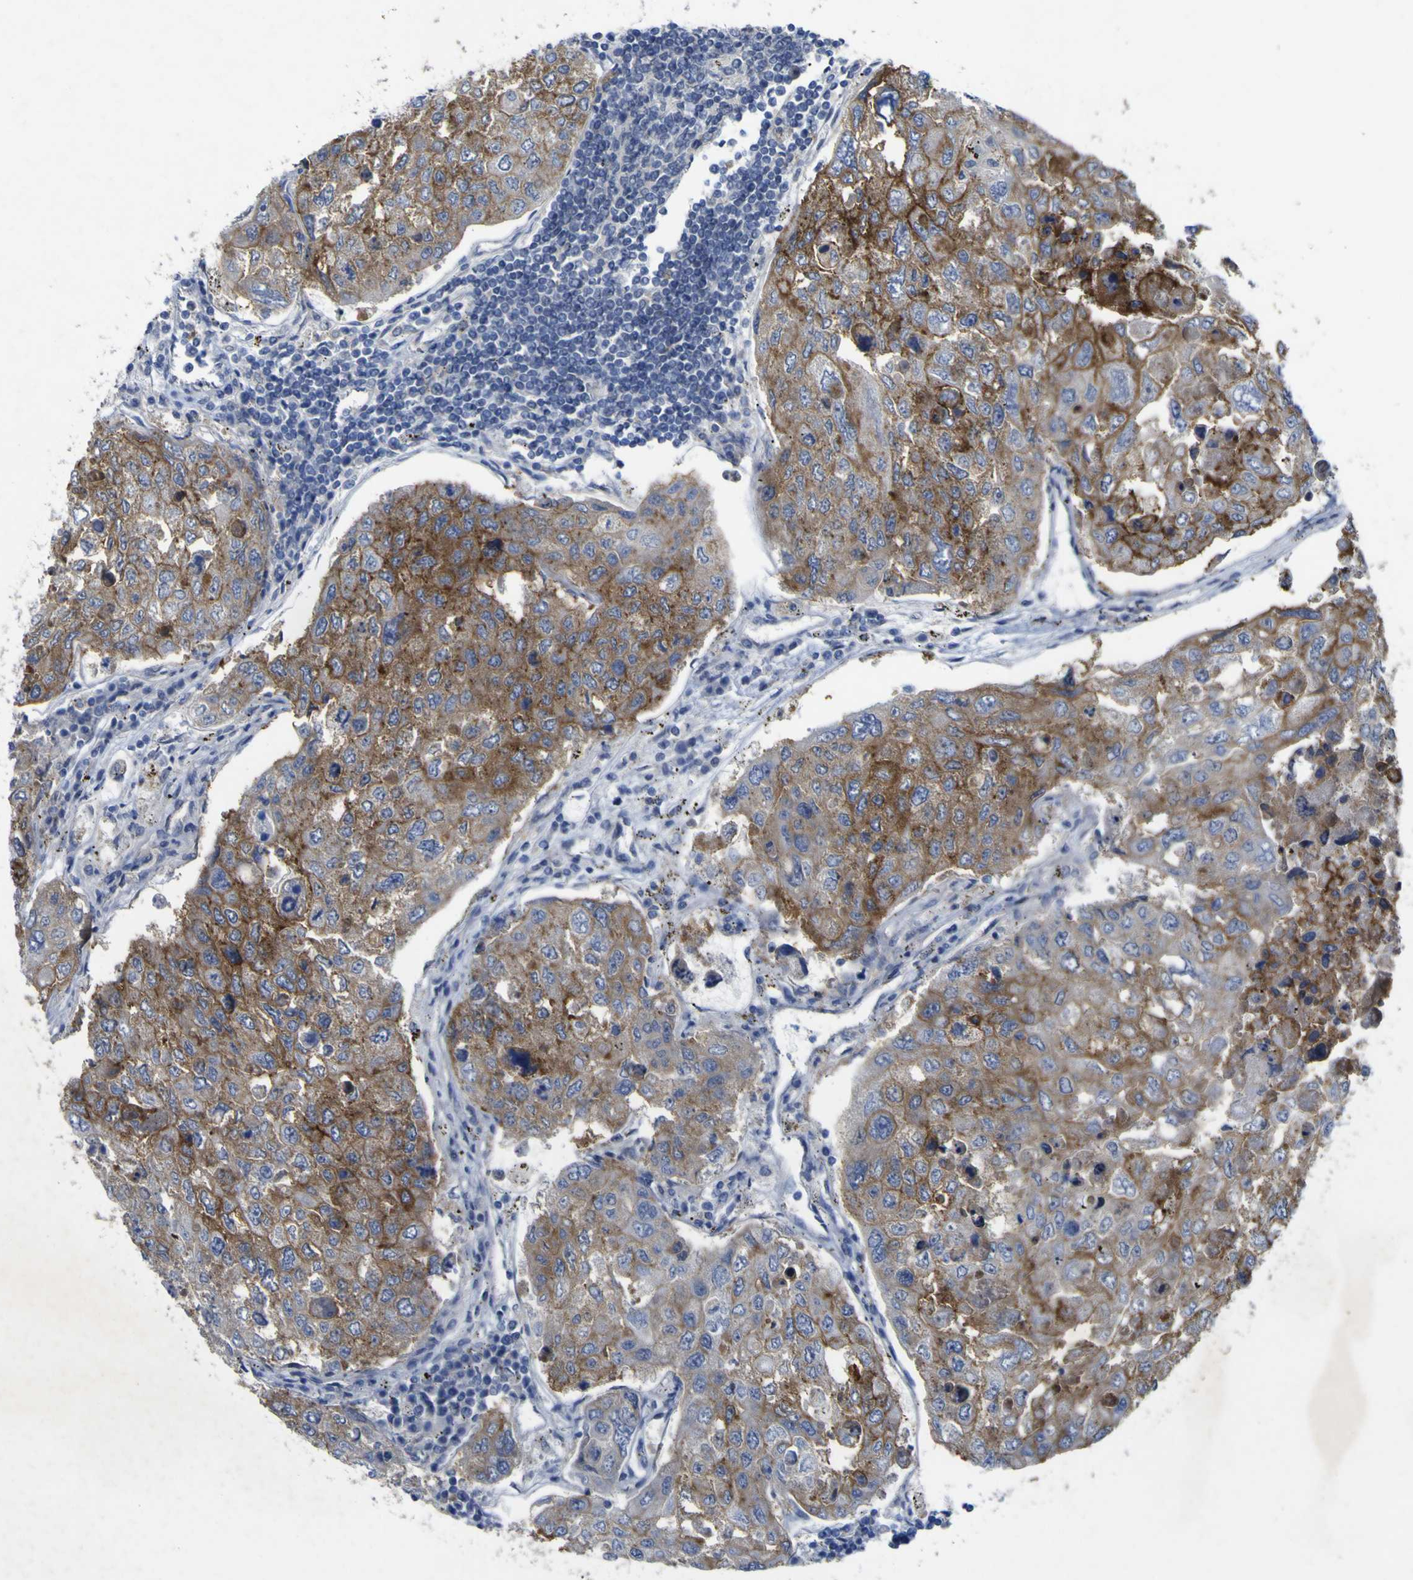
{"staining": {"intensity": "weak", "quantity": "<25%", "location": "cytoplasmic/membranous"}, "tissue": "urothelial cancer", "cell_type": "Tumor cells", "image_type": "cancer", "snomed": [{"axis": "morphology", "description": "Urothelial carcinoma, High grade"}, {"axis": "topography", "description": "Lymph node"}, {"axis": "topography", "description": "Urinary bladder"}], "caption": "The micrograph reveals no staining of tumor cells in urothelial cancer.", "gene": "NAV1", "patient": {"sex": "male", "age": 51}}